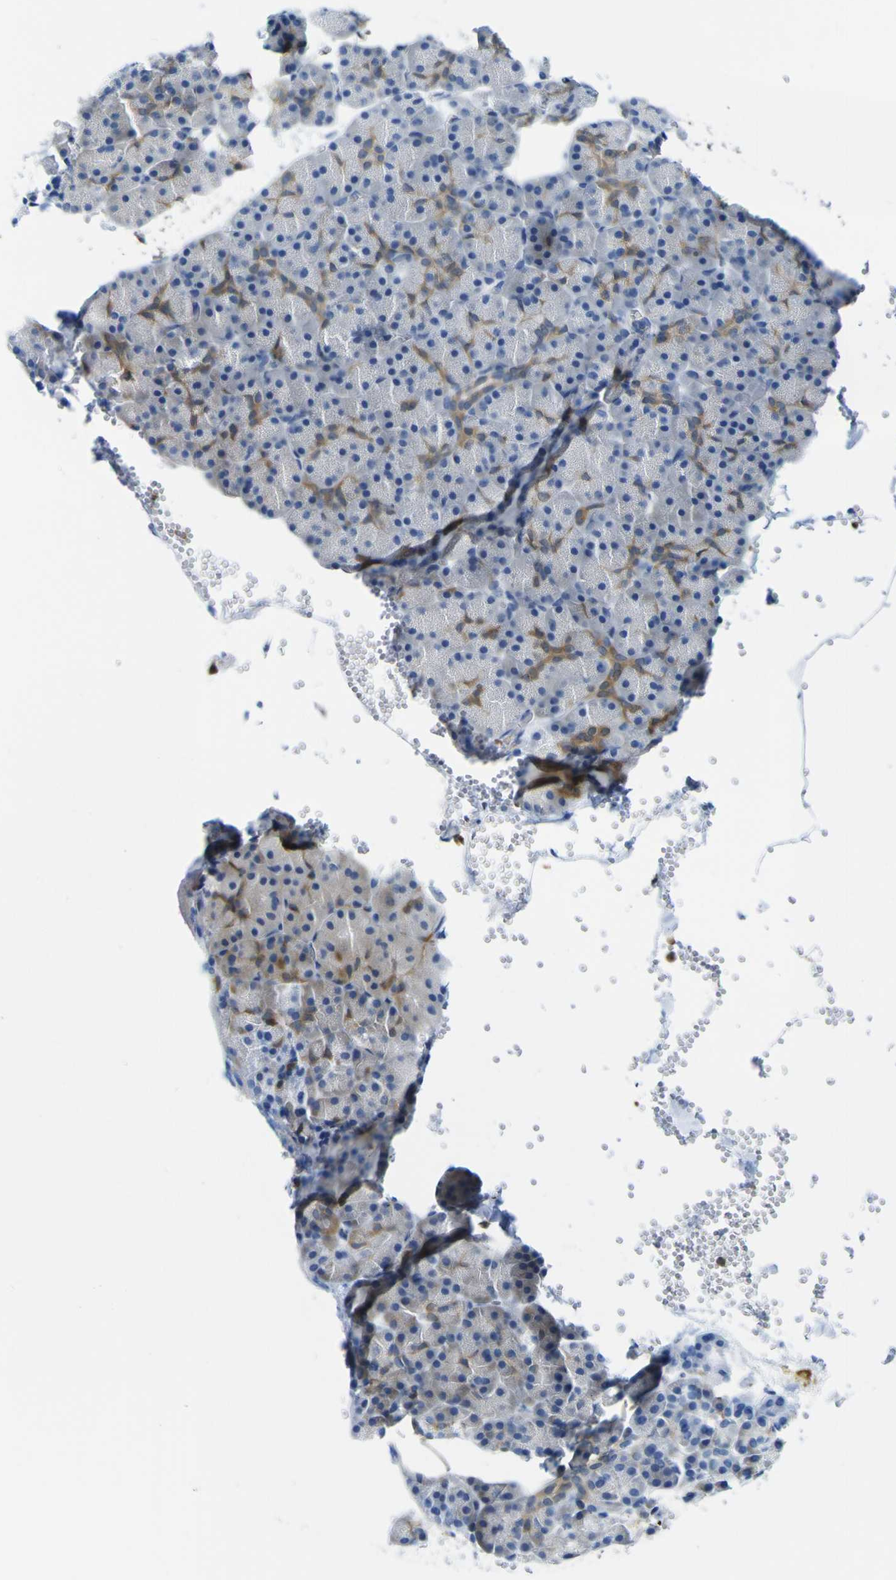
{"staining": {"intensity": "moderate", "quantity": "25%-75%", "location": "cytoplasmic/membranous"}, "tissue": "pancreas", "cell_type": "Exocrine glandular cells", "image_type": "normal", "snomed": [{"axis": "morphology", "description": "Normal tissue, NOS"}, {"axis": "topography", "description": "Pancreas"}], "caption": "Brown immunohistochemical staining in unremarkable human pancreas reveals moderate cytoplasmic/membranous staining in approximately 25%-75% of exocrine glandular cells. Using DAB (brown) and hematoxylin (blue) stains, captured at high magnification using brightfield microscopy.", "gene": "ABHD3", "patient": {"sex": "female", "age": 35}}